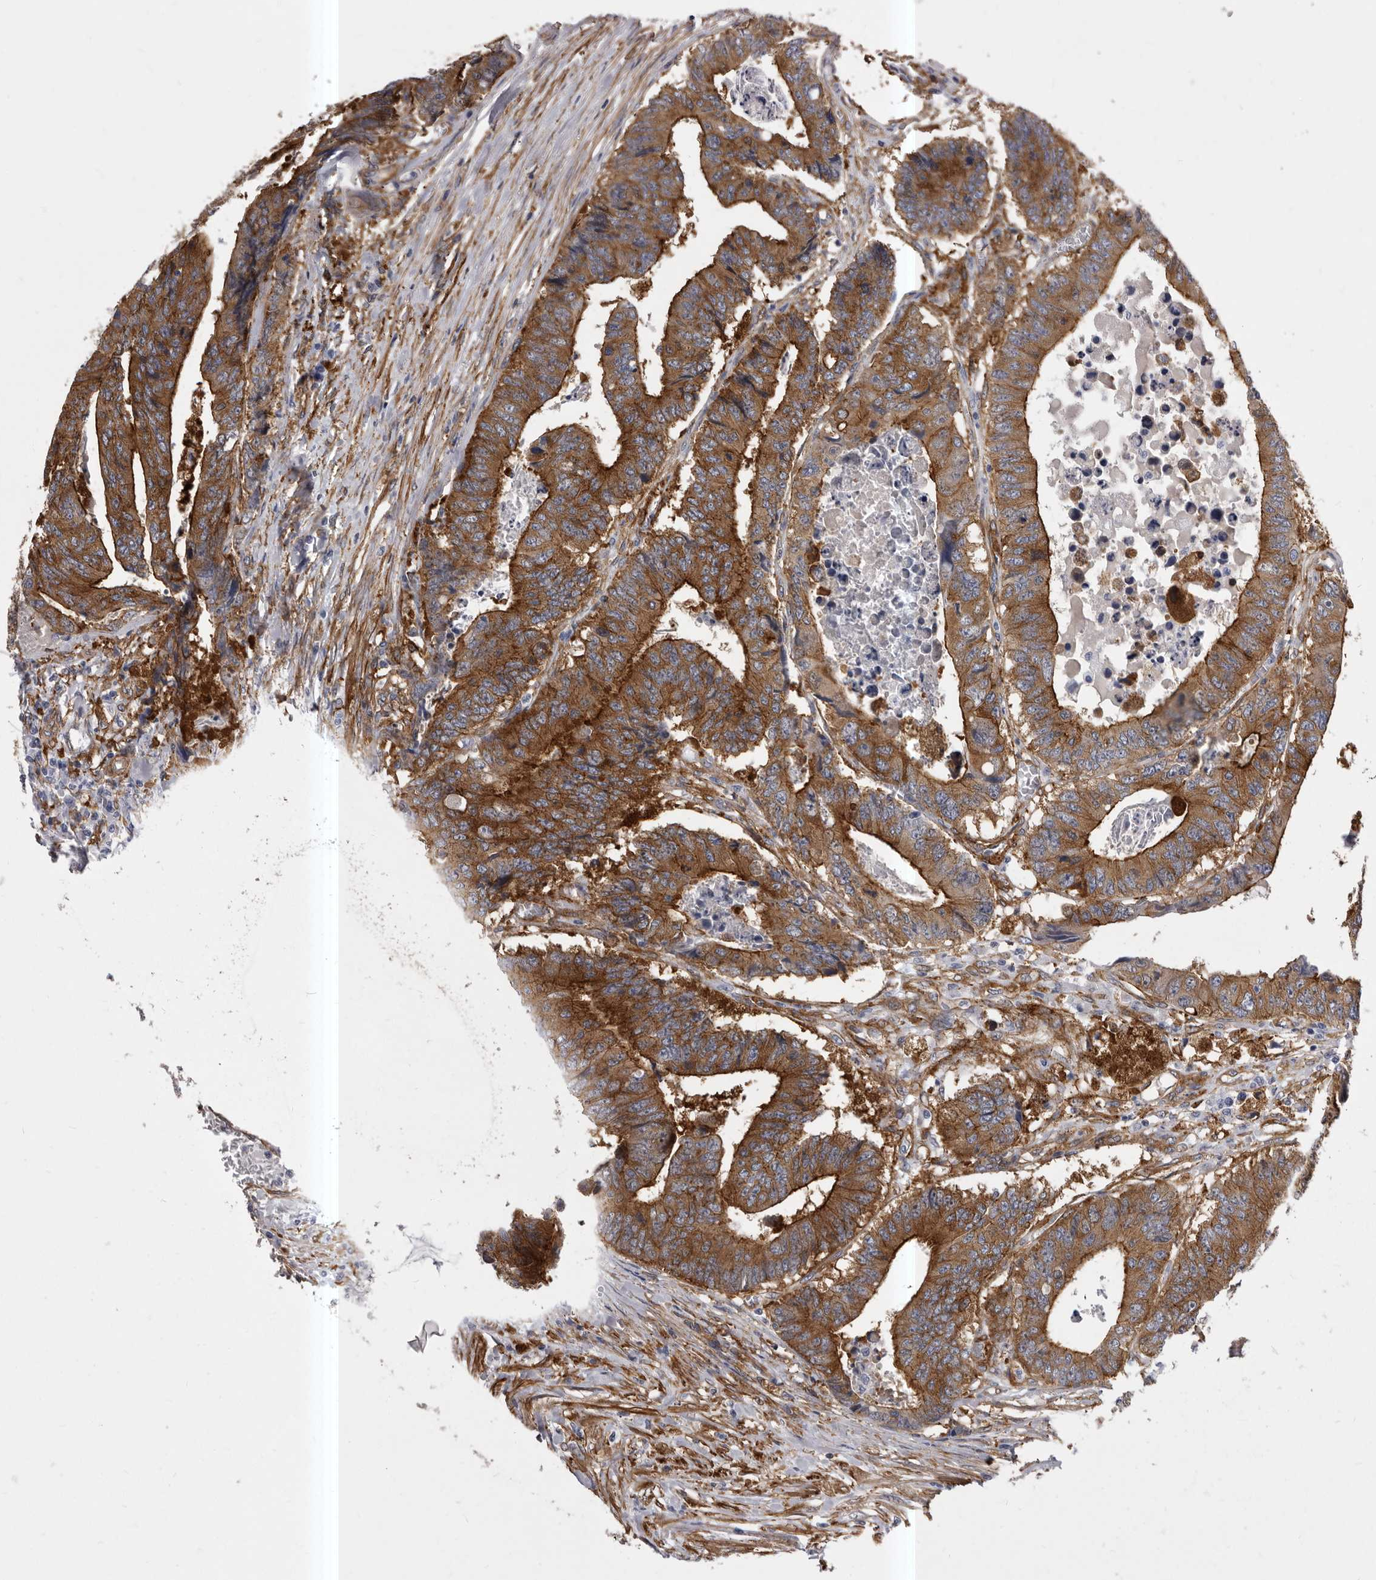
{"staining": {"intensity": "strong", "quantity": ">75%", "location": "cytoplasmic/membranous"}, "tissue": "colorectal cancer", "cell_type": "Tumor cells", "image_type": "cancer", "snomed": [{"axis": "morphology", "description": "Adenocarcinoma, NOS"}, {"axis": "topography", "description": "Rectum"}], "caption": "Immunohistochemistry (IHC) photomicrograph of colorectal cancer (adenocarcinoma) stained for a protein (brown), which shows high levels of strong cytoplasmic/membranous expression in about >75% of tumor cells.", "gene": "ENAH", "patient": {"sex": "male", "age": 84}}